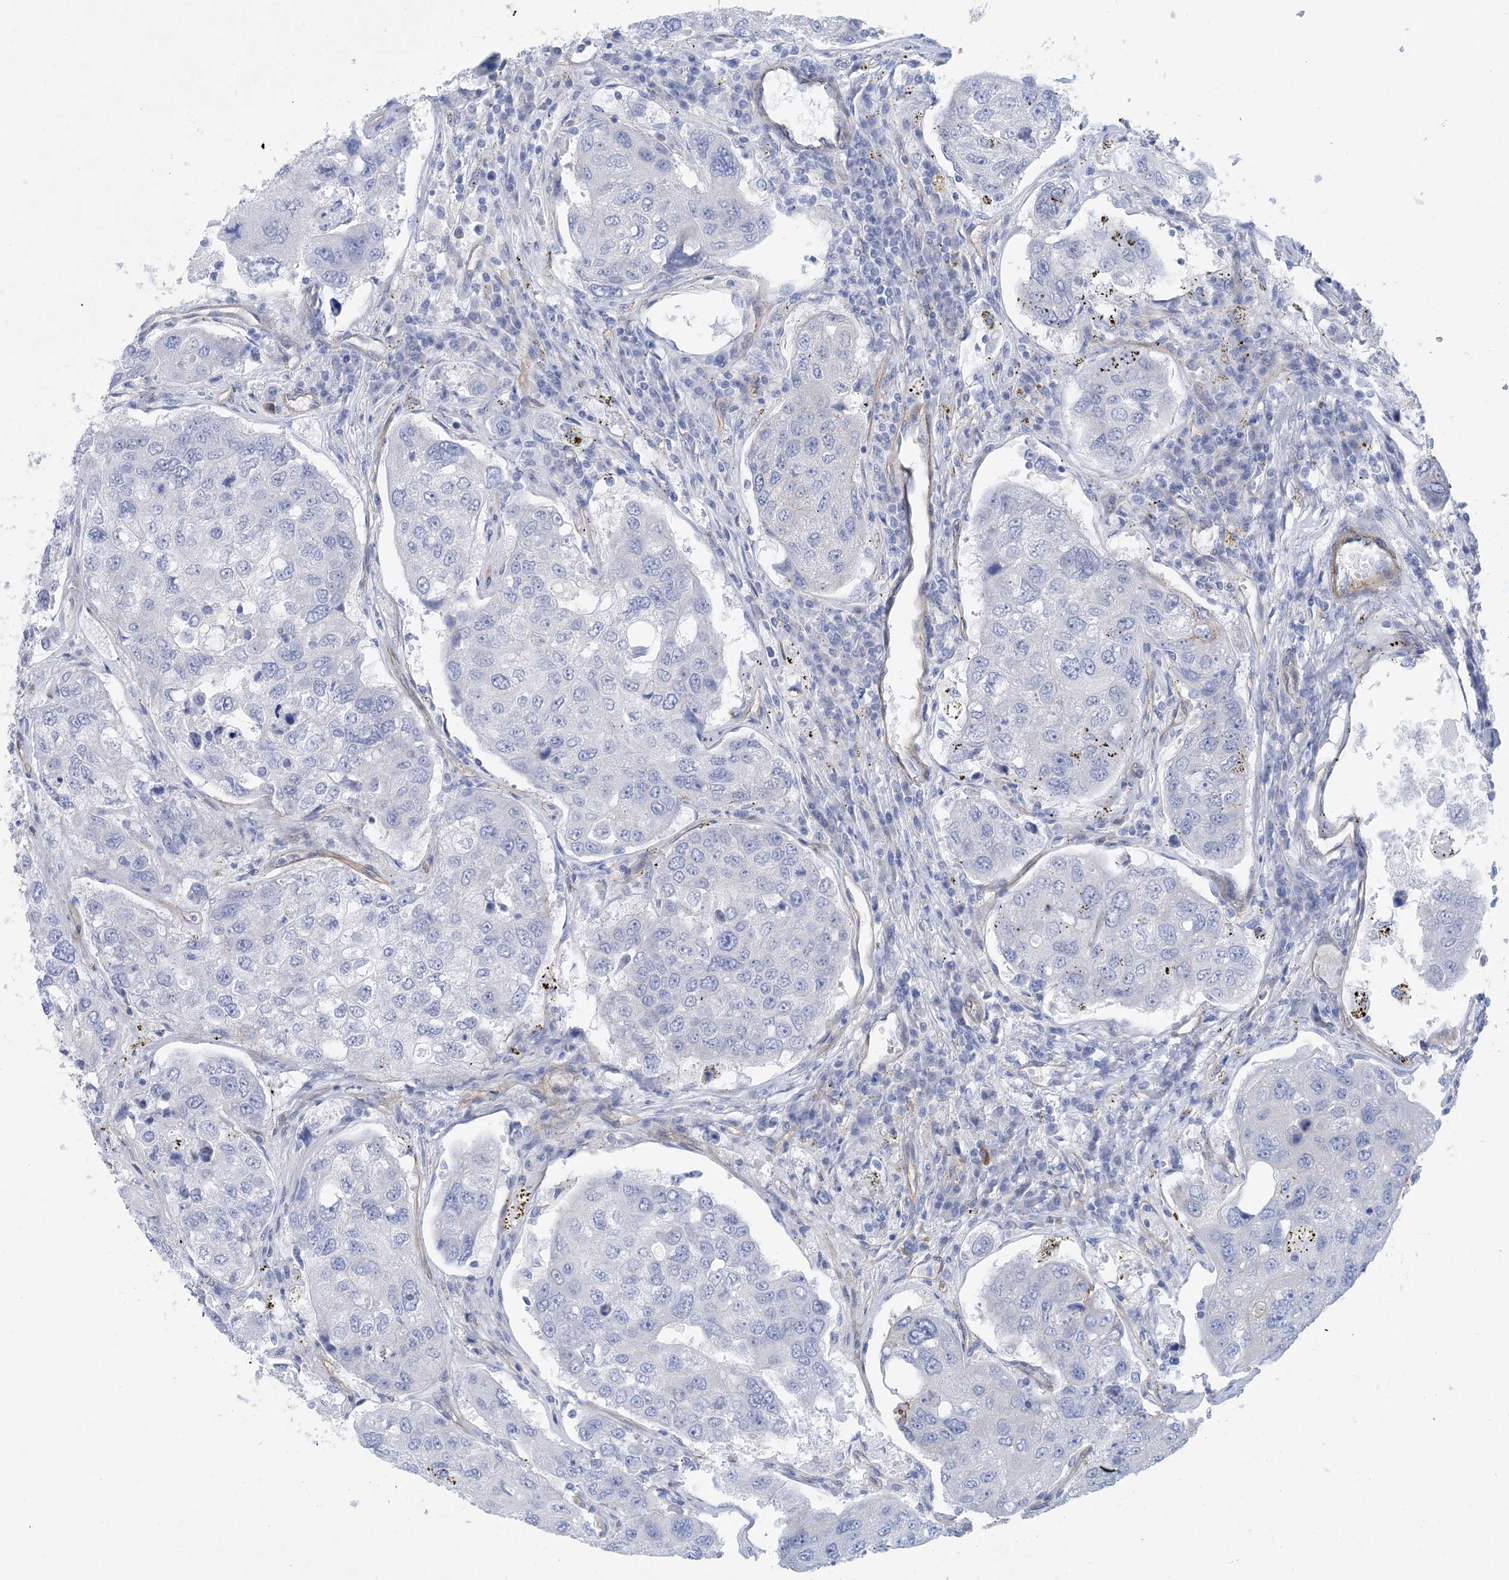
{"staining": {"intensity": "negative", "quantity": "none", "location": "none"}, "tissue": "urothelial cancer", "cell_type": "Tumor cells", "image_type": "cancer", "snomed": [{"axis": "morphology", "description": "Urothelial carcinoma, High grade"}, {"axis": "topography", "description": "Lymph node"}, {"axis": "topography", "description": "Urinary bladder"}], "caption": "DAB immunohistochemical staining of urothelial cancer demonstrates no significant staining in tumor cells.", "gene": "SHANK1", "patient": {"sex": "male", "age": 51}}